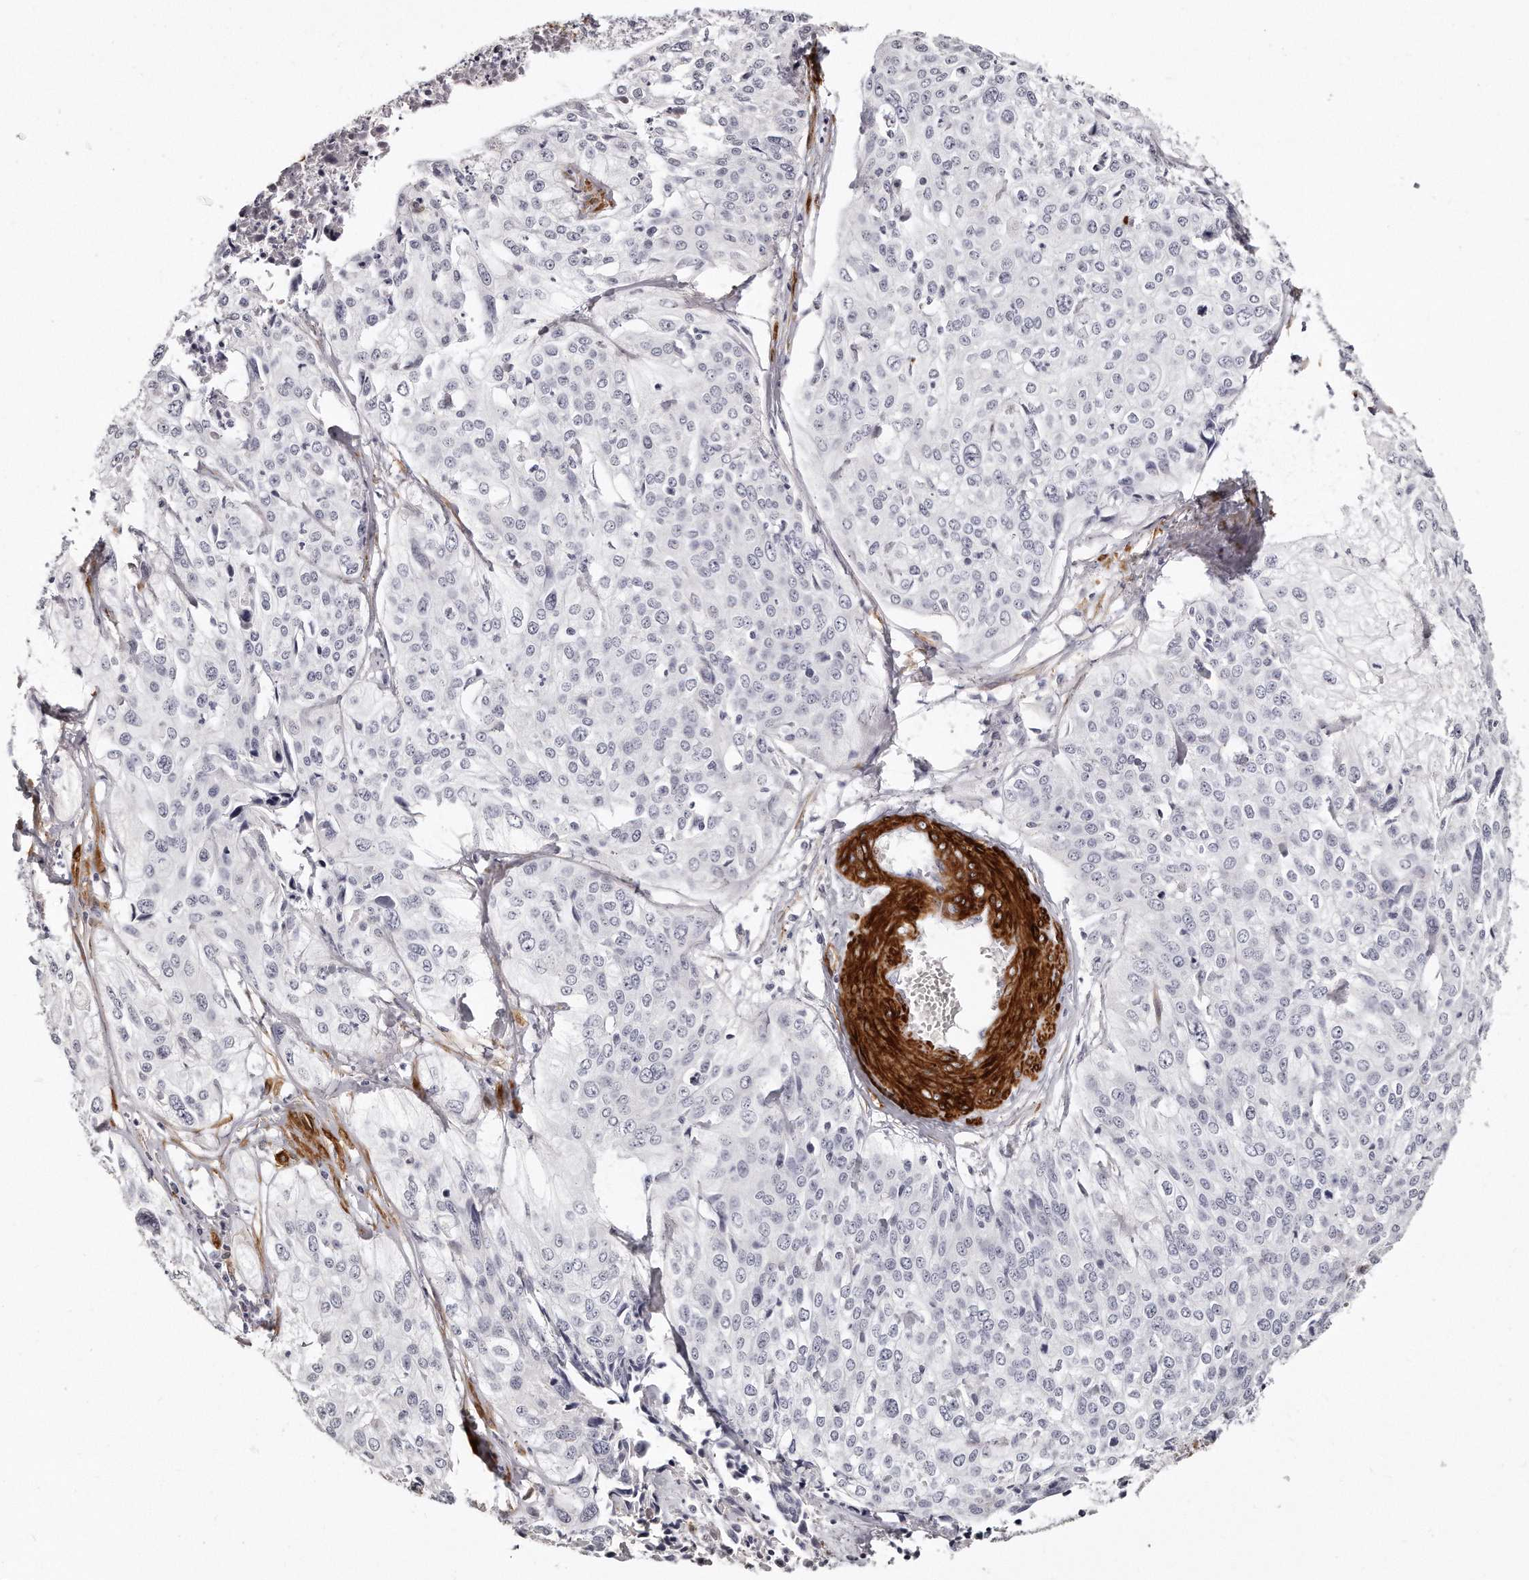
{"staining": {"intensity": "negative", "quantity": "none", "location": "none"}, "tissue": "cervical cancer", "cell_type": "Tumor cells", "image_type": "cancer", "snomed": [{"axis": "morphology", "description": "Squamous cell carcinoma, NOS"}, {"axis": "topography", "description": "Cervix"}], "caption": "Immunohistochemistry (IHC) image of neoplastic tissue: human squamous cell carcinoma (cervical) stained with DAB (3,3'-diaminobenzidine) reveals no significant protein staining in tumor cells.", "gene": "LMOD1", "patient": {"sex": "female", "age": 31}}